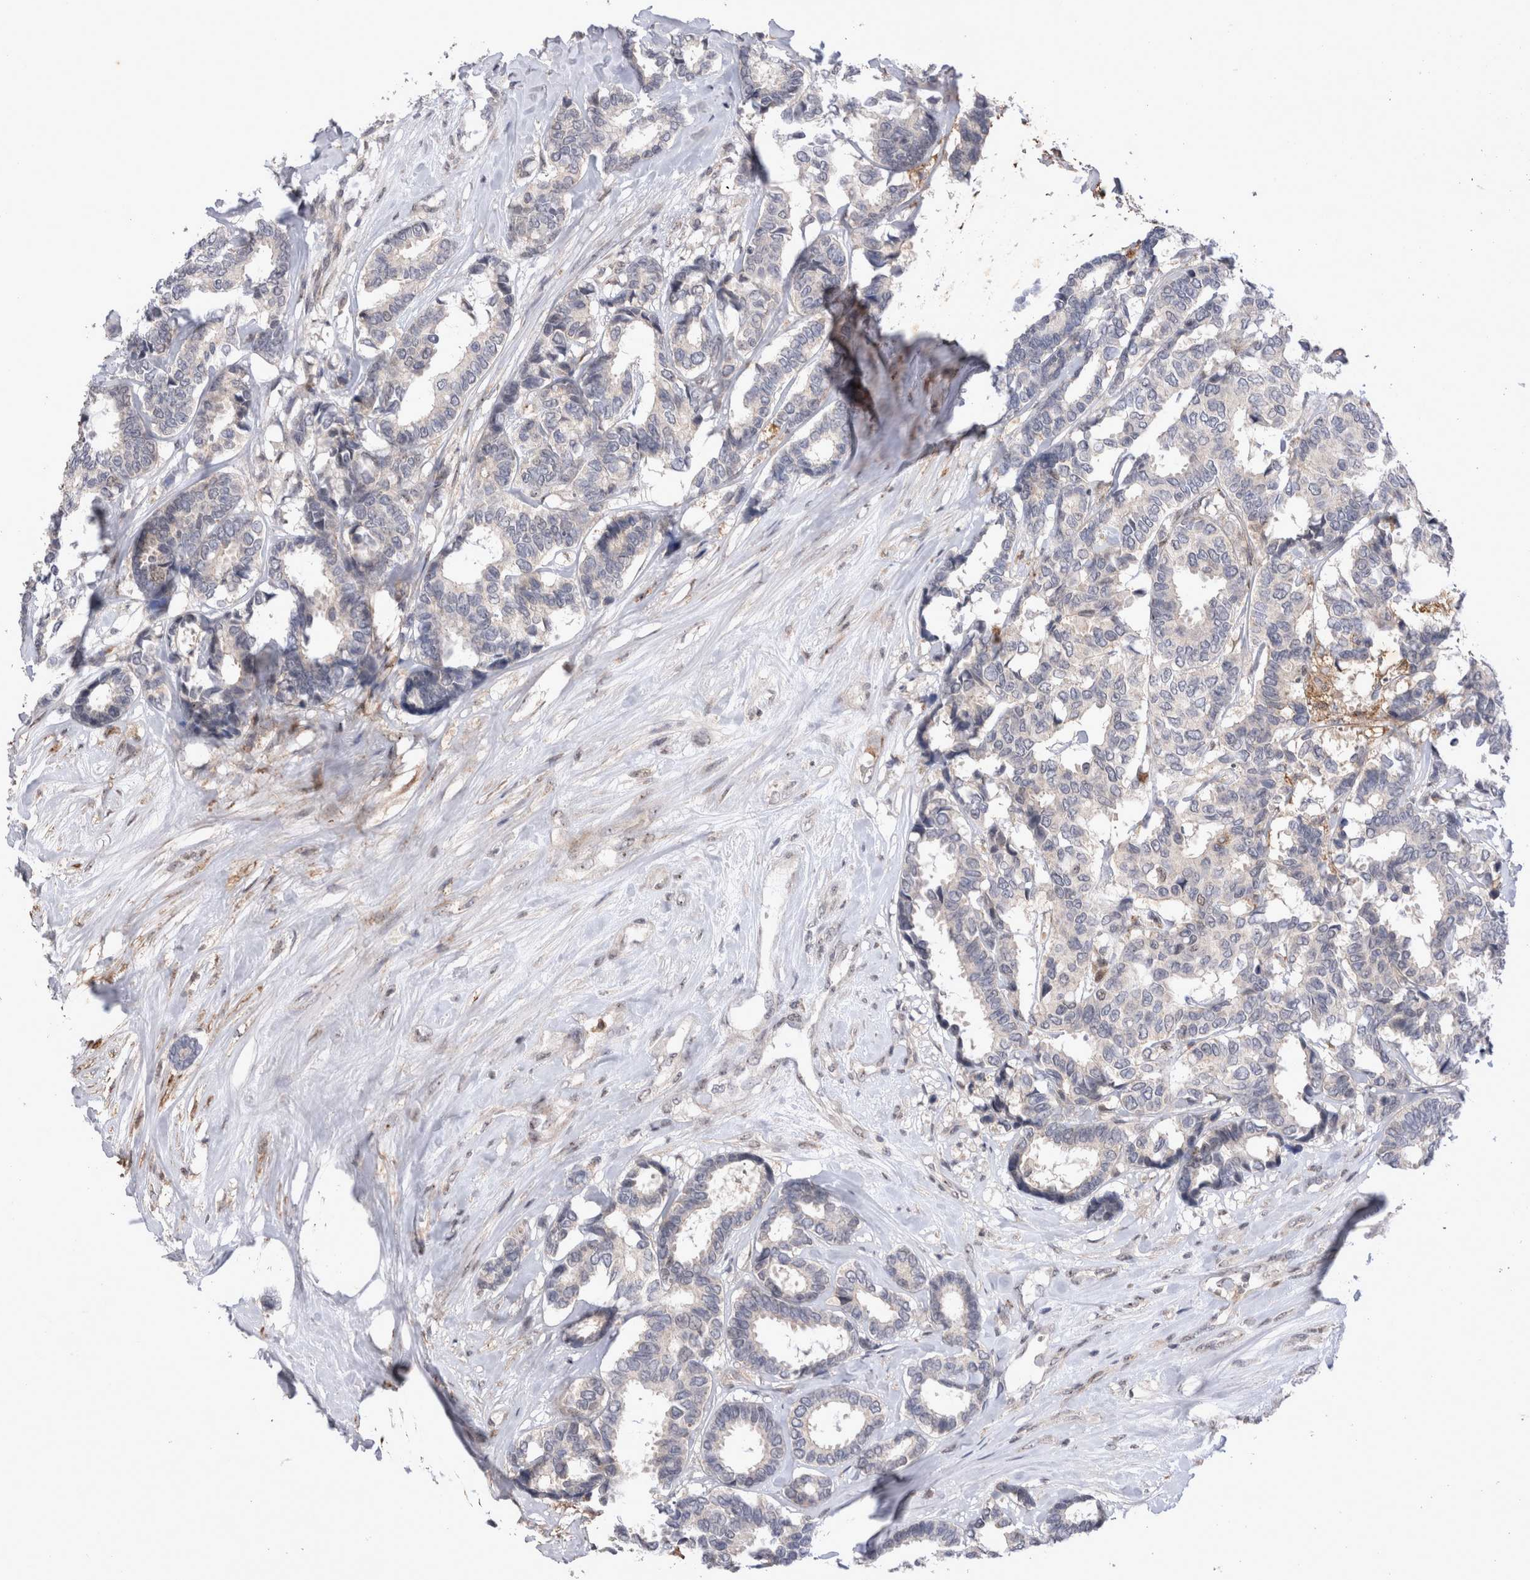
{"staining": {"intensity": "negative", "quantity": "none", "location": "none"}, "tissue": "breast cancer", "cell_type": "Tumor cells", "image_type": "cancer", "snomed": [{"axis": "morphology", "description": "Duct carcinoma"}, {"axis": "topography", "description": "Breast"}], "caption": "Tumor cells are negative for protein expression in human breast intraductal carcinoma.", "gene": "STK11", "patient": {"sex": "female", "age": 87}}